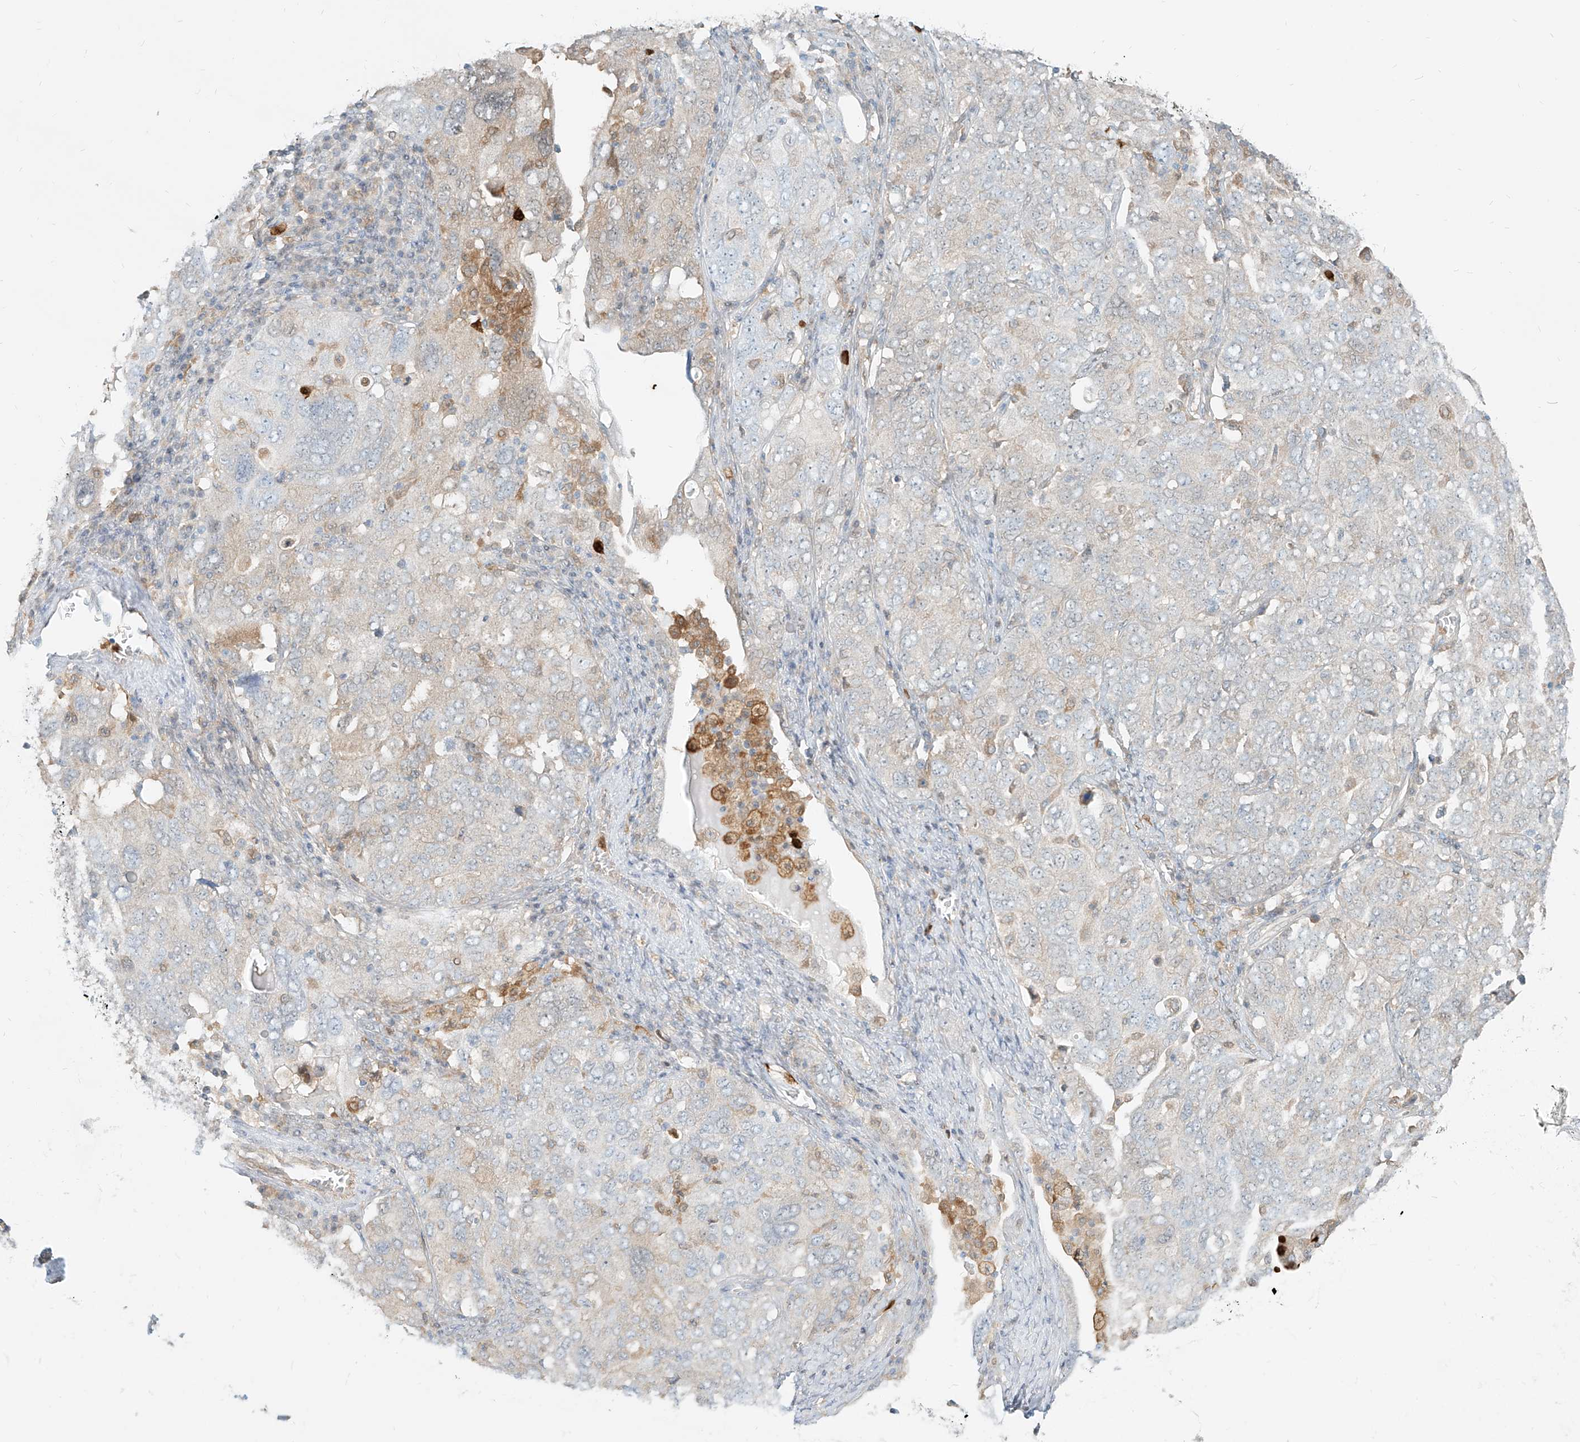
{"staining": {"intensity": "weak", "quantity": "<25%", "location": "cytoplasmic/membranous"}, "tissue": "ovarian cancer", "cell_type": "Tumor cells", "image_type": "cancer", "snomed": [{"axis": "morphology", "description": "Carcinoma, endometroid"}, {"axis": "topography", "description": "Ovary"}], "caption": "The immunohistochemistry (IHC) photomicrograph has no significant expression in tumor cells of ovarian endometroid carcinoma tissue.", "gene": "PGD", "patient": {"sex": "female", "age": 62}}